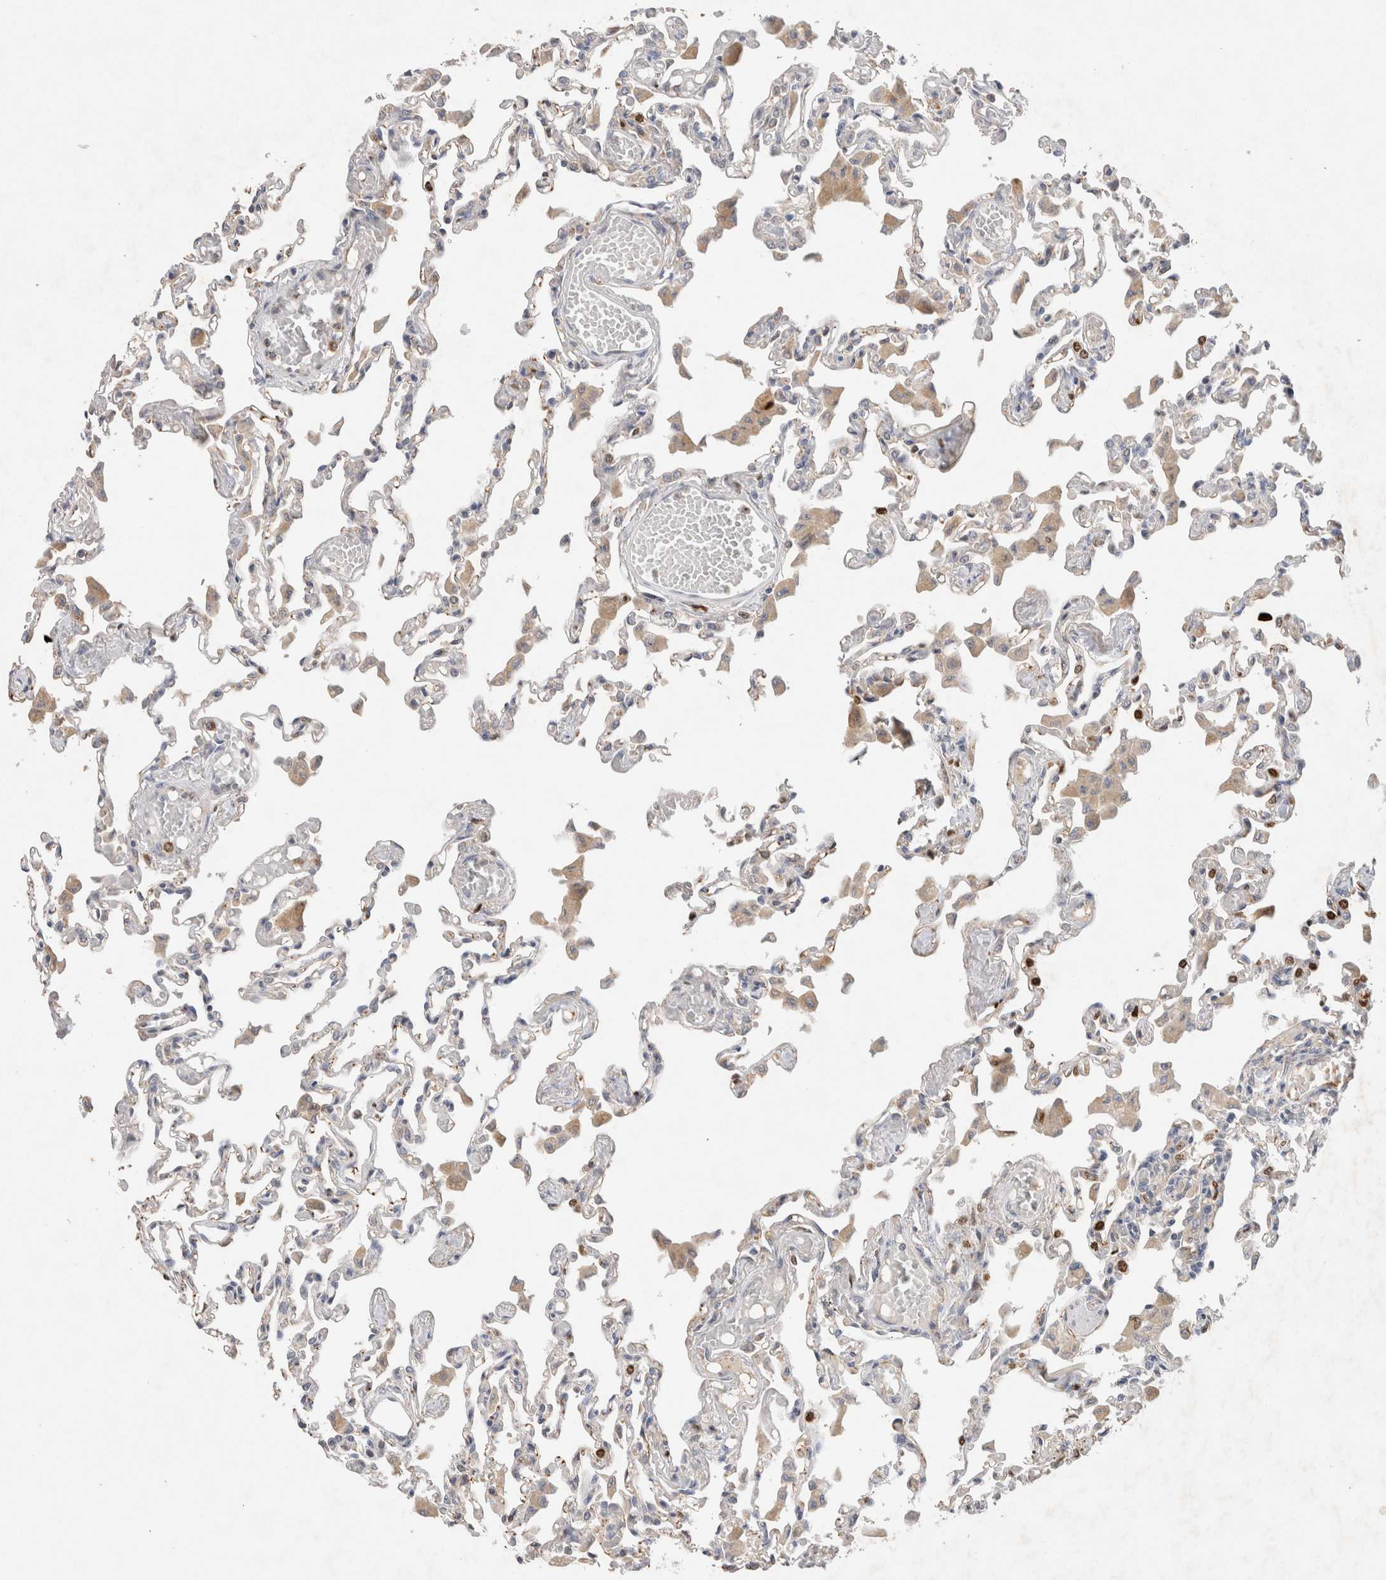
{"staining": {"intensity": "weak", "quantity": "25%-75%", "location": "cytoplasmic/membranous"}, "tissue": "lung", "cell_type": "Alveolar cells", "image_type": "normal", "snomed": [{"axis": "morphology", "description": "Normal tissue, NOS"}, {"axis": "topography", "description": "Bronchus"}, {"axis": "topography", "description": "Lung"}], "caption": "Alveolar cells demonstrate weak cytoplasmic/membranous staining in approximately 25%-75% of cells in normal lung. The staining was performed using DAB to visualize the protein expression in brown, while the nuclei were stained in blue with hematoxylin (Magnification: 20x).", "gene": "GAS1", "patient": {"sex": "female", "age": 49}}